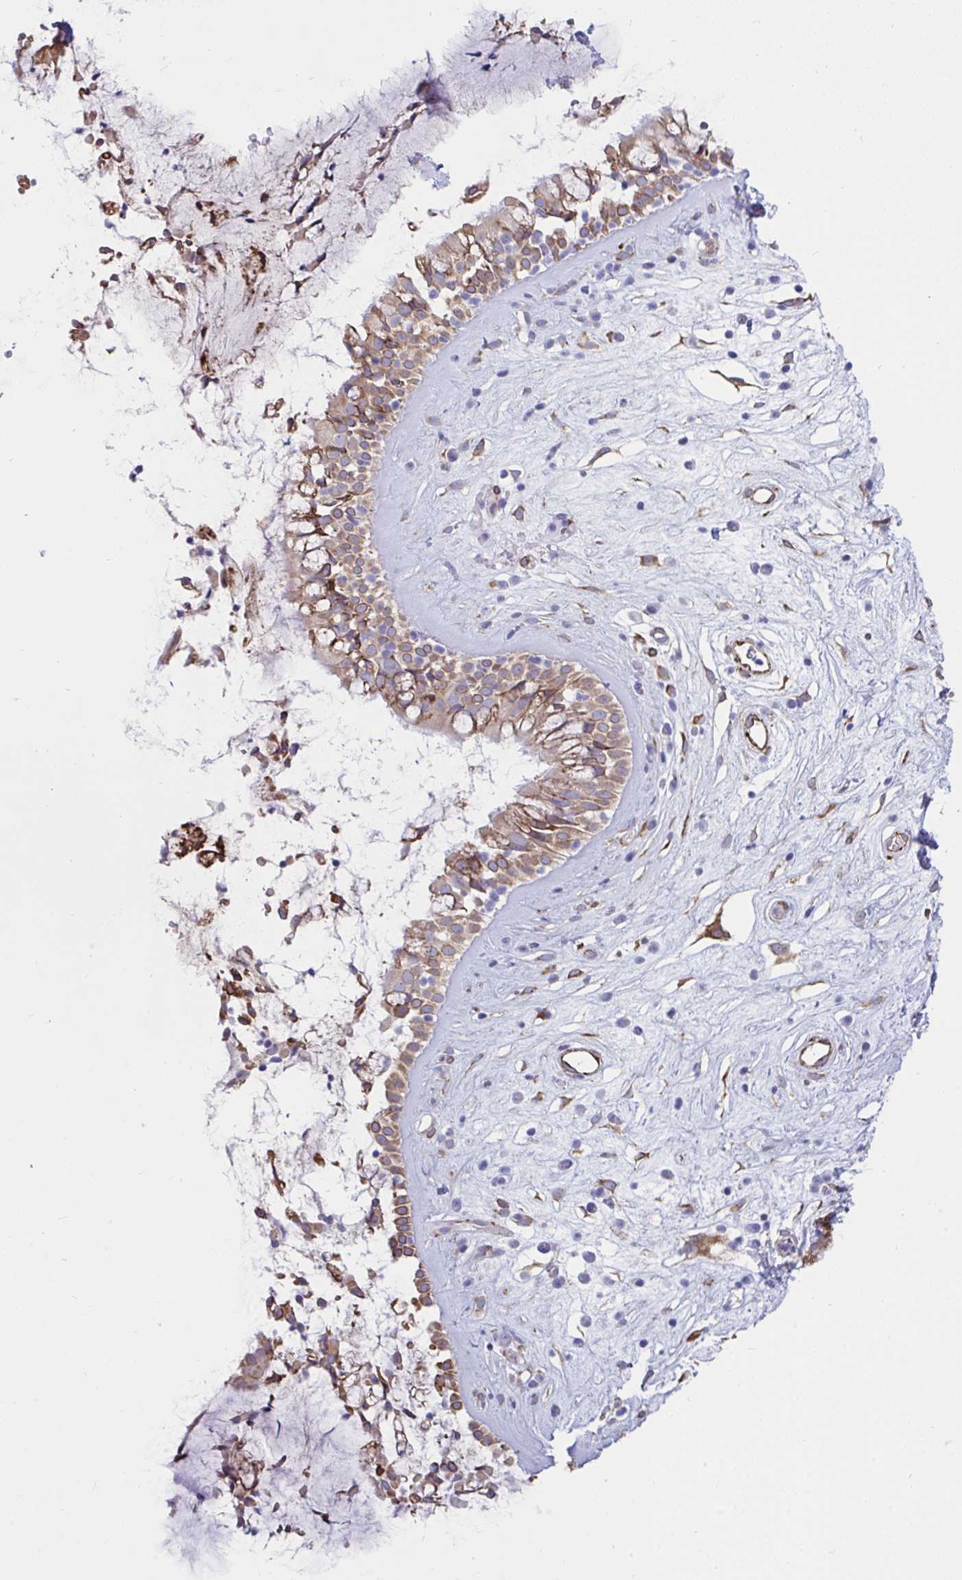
{"staining": {"intensity": "strong", "quantity": ">75%", "location": "cytoplasmic/membranous"}, "tissue": "nasopharynx", "cell_type": "Respiratory epithelial cells", "image_type": "normal", "snomed": [{"axis": "morphology", "description": "Normal tissue, NOS"}, {"axis": "topography", "description": "Nasopharynx"}], "caption": "This photomicrograph displays IHC staining of benign human nasopharynx, with high strong cytoplasmic/membranous positivity in approximately >75% of respiratory epithelial cells.", "gene": "ASPH", "patient": {"sex": "male", "age": 32}}